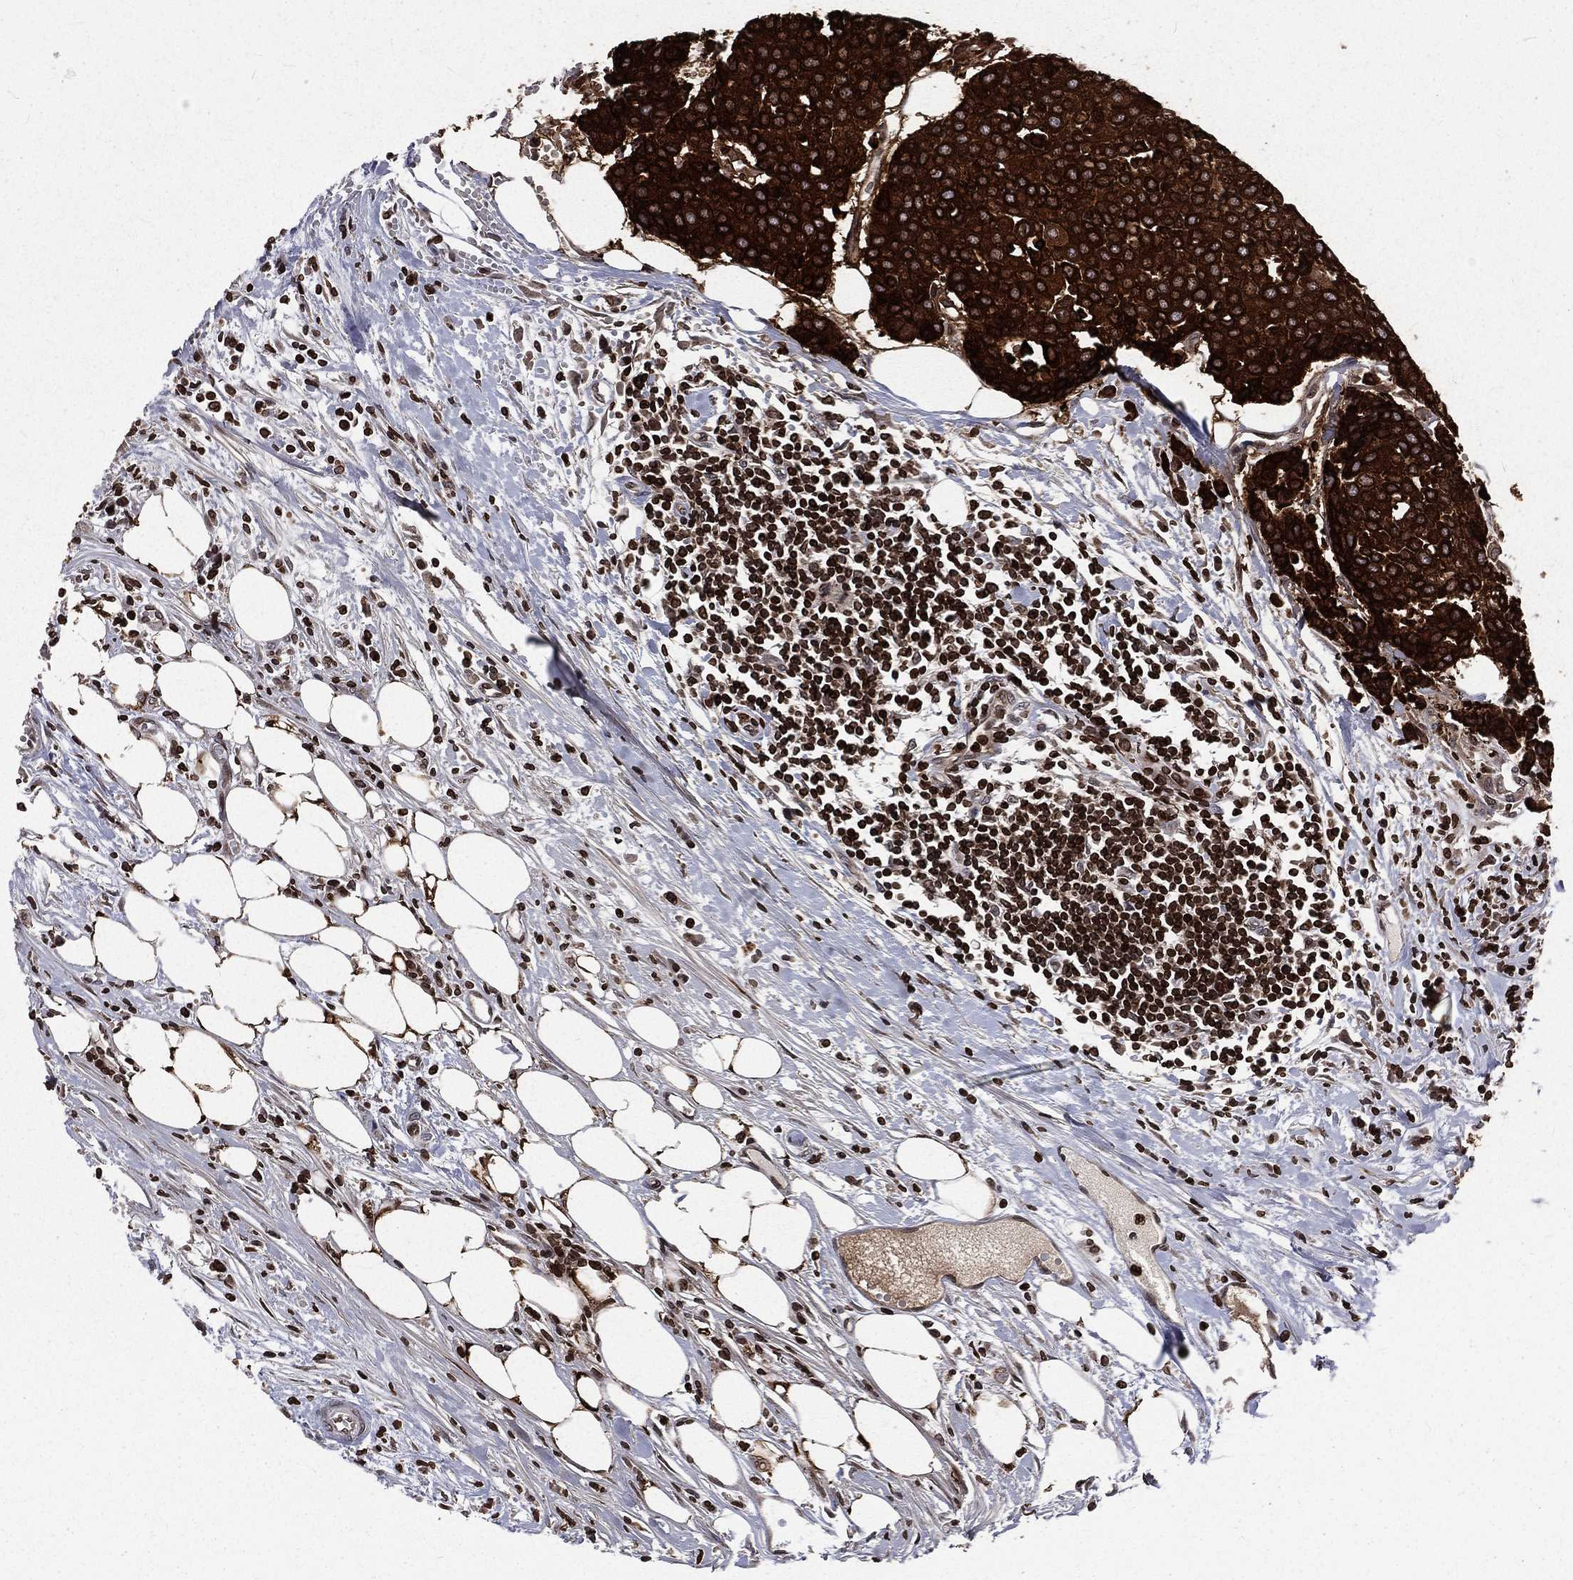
{"staining": {"intensity": "strong", "quantity": ">75%", "location": "cytoplasmic/membranous,nuclear"}, "tissue": "carcinoid", "cell_type": "Tumor cells", "image_type": "cancer", "snomed": [{"axis": "morphology", "description": "Carcinoid, malignant, NOS"}, {"axis": "topography", "description": "Colon"}], "caption": "The histopathology image exhibits a brown stain indicating the presence of a protein in the cytoplasmic/membranous and nuclear of tumor cells in carcinoid.", "gene": "LBR", "patient": {"sex": "male", "age": 81}}